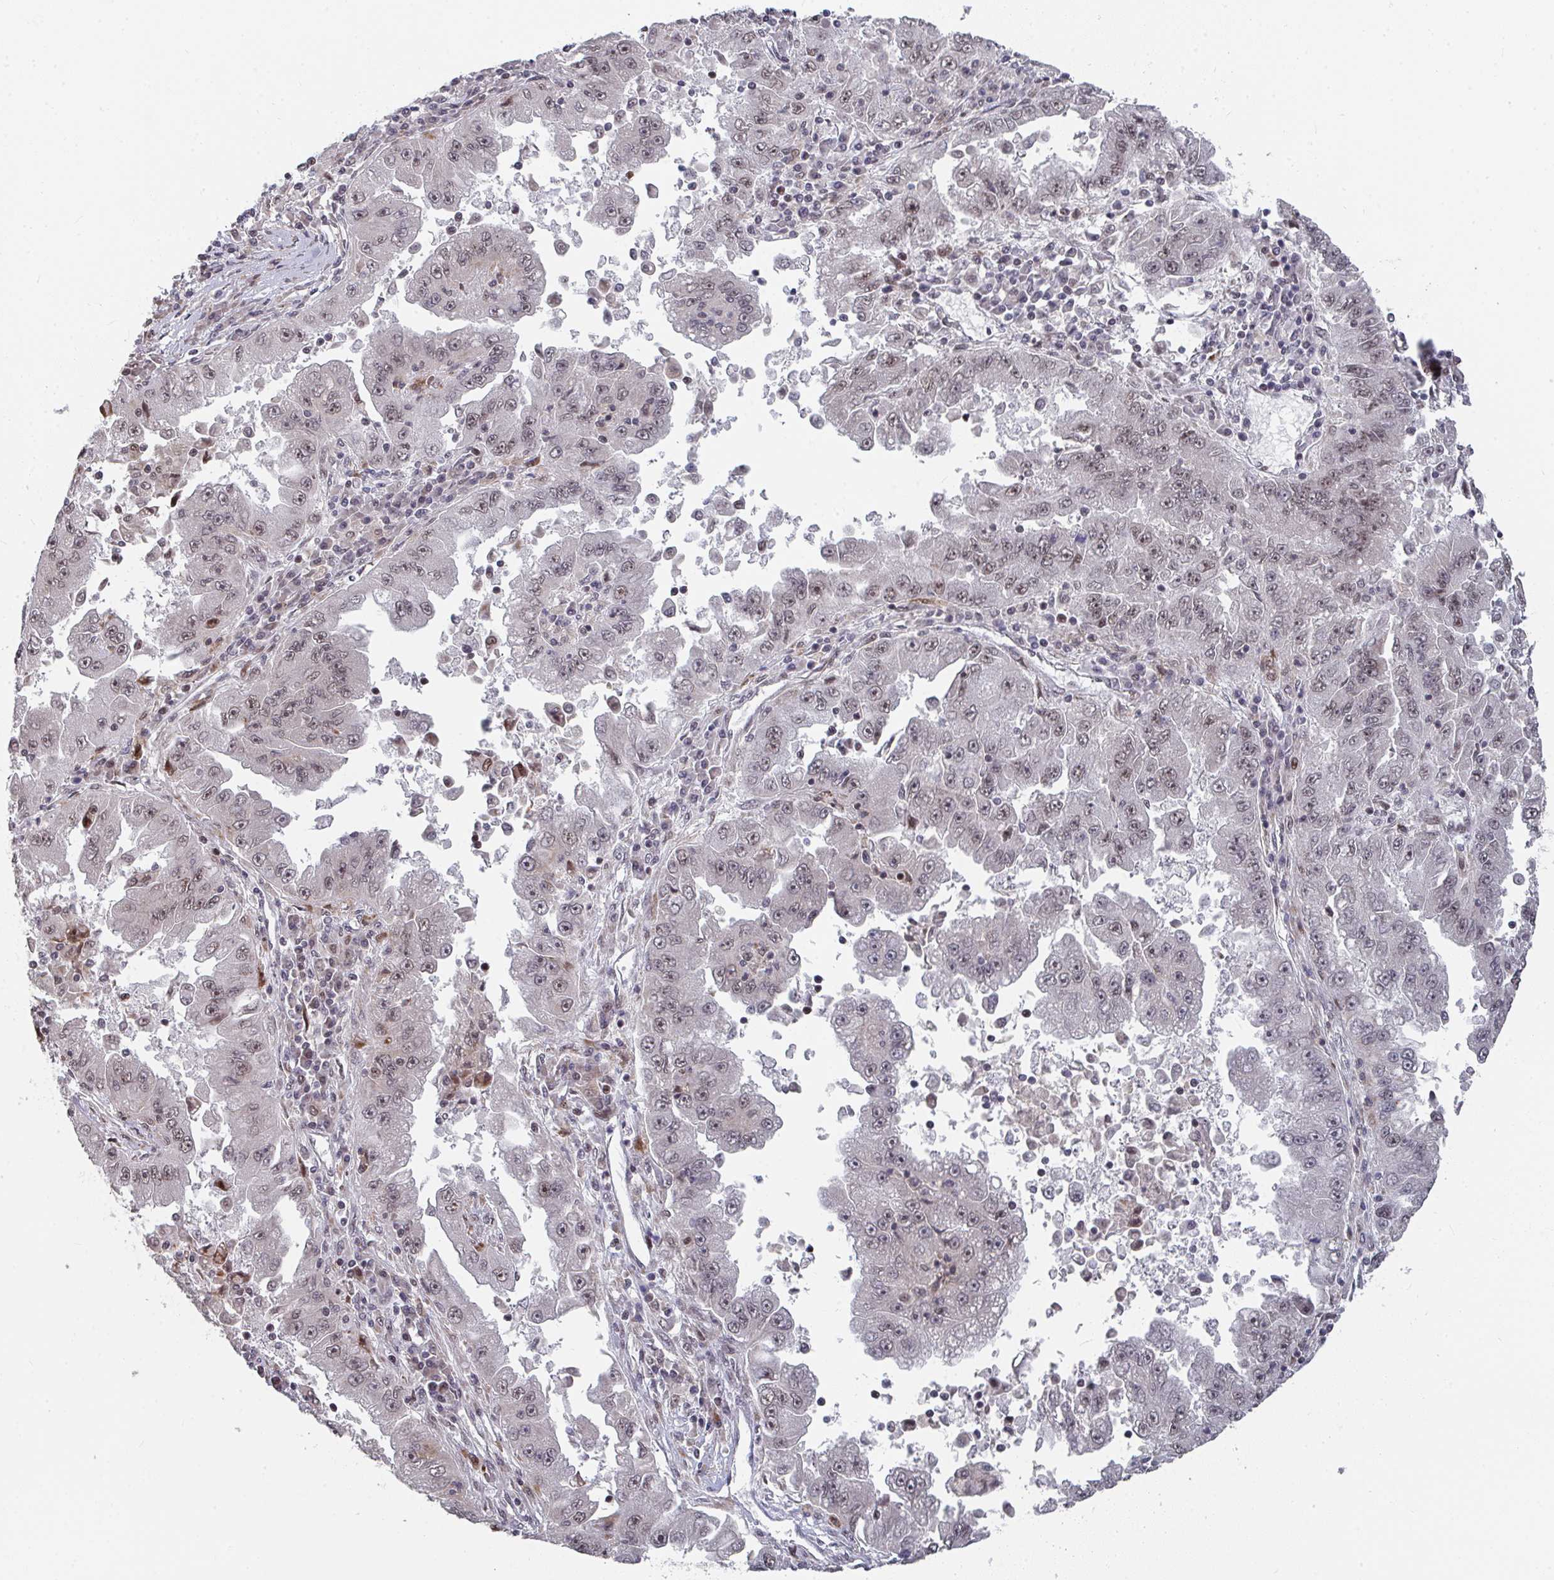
{"staining": {"intensity": "weak", "quantity": ">75%", "location": "nuclear"}, "tissue": "lung cancer", "cell_type": "Tumor cells", "image_type": "cancer", "snomed": [{"axis": "morphology", "description": "Adenocarcinoma, NOS"}, {"axis": "morphology", "description": "Adenocarcinoma primary or metastatic"}, {"axis": "topography", "description": "Lung"}], "caption": "Lung cancer (adenocarcinoma) stained with a brown dye displays weak nuclear positive positivity in about >75% of tumor cells.", "gene": "RBBP5", "patient": {"sex": "male", "age": 74}}